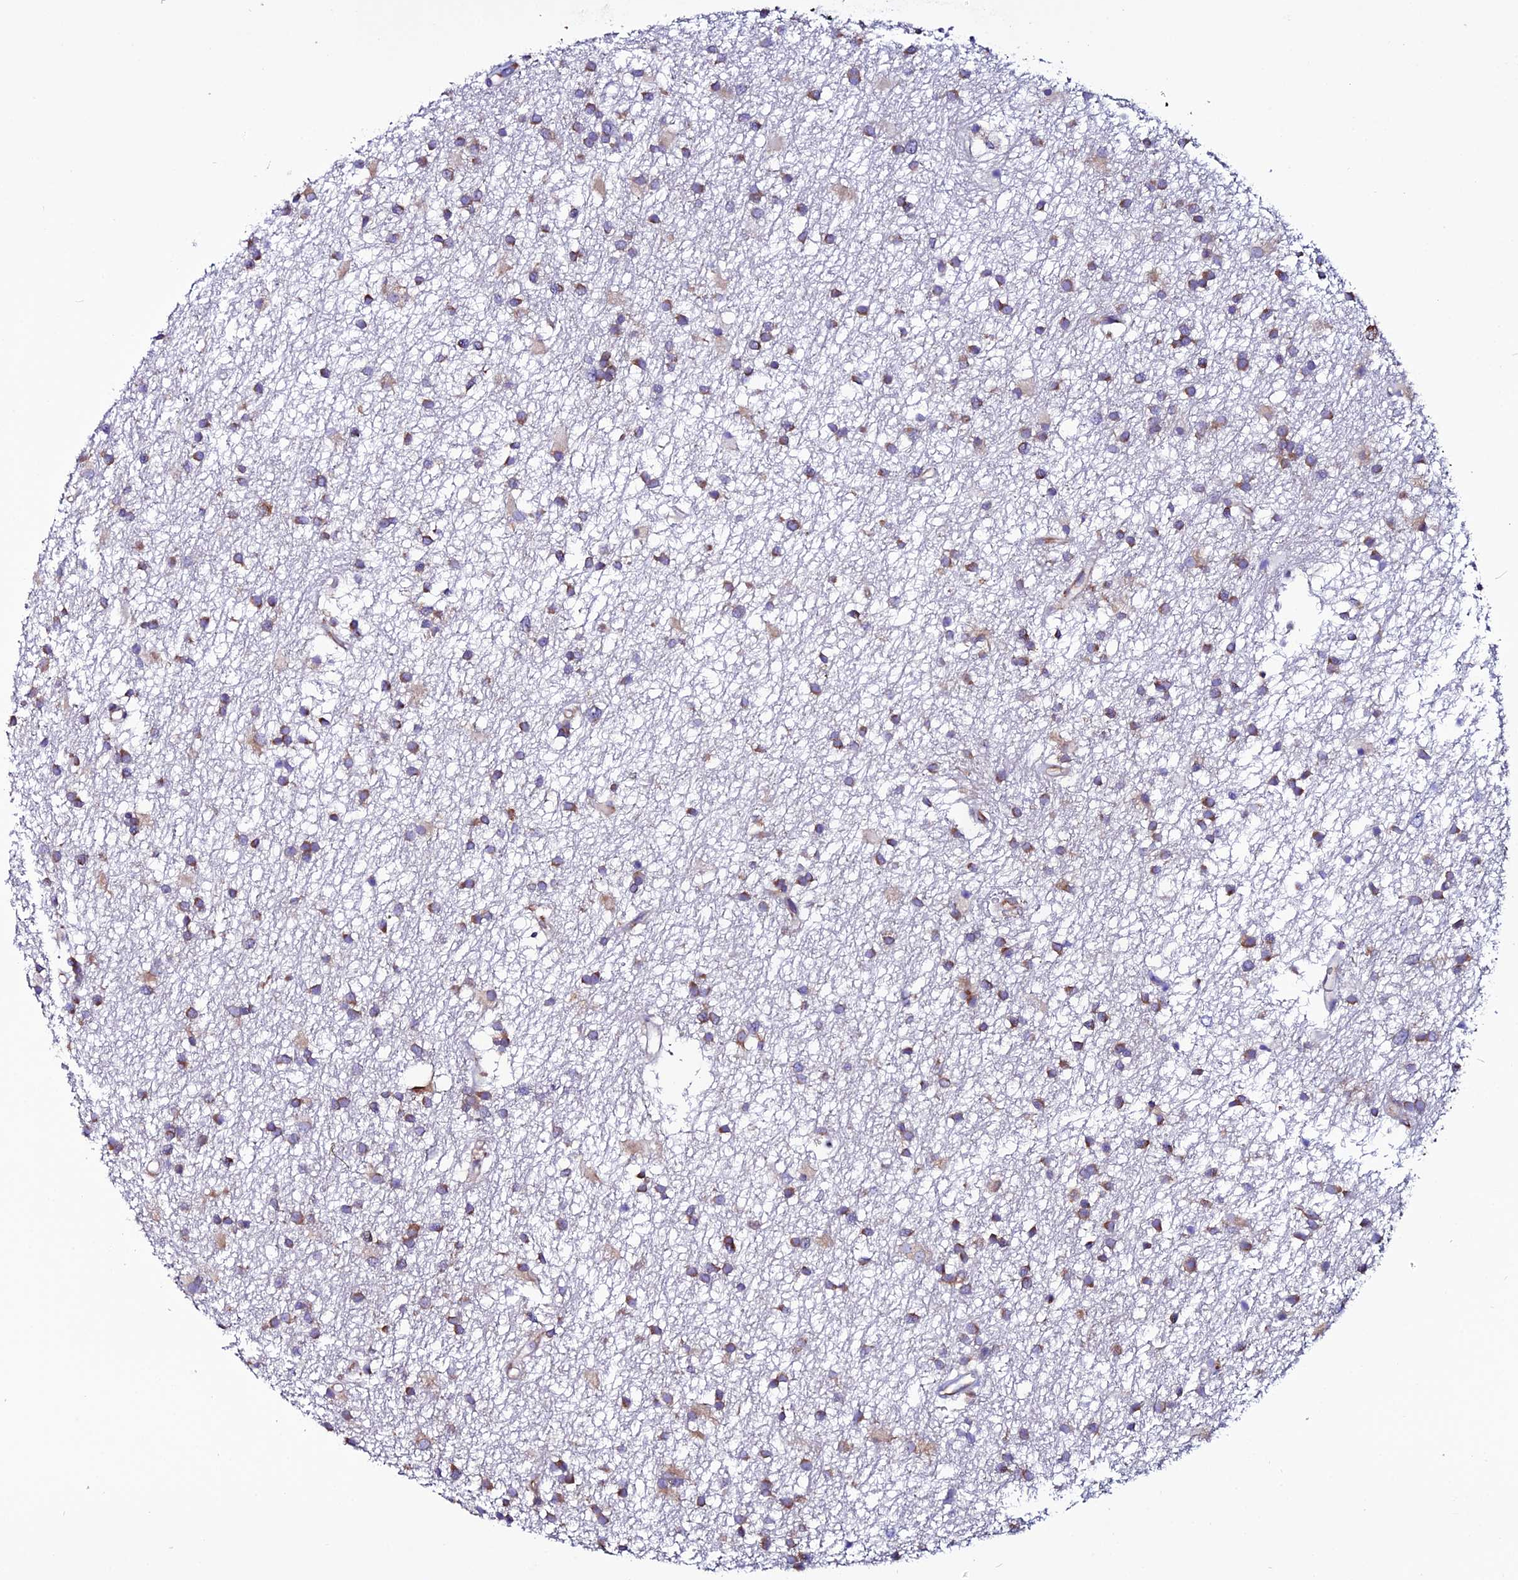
{"staining": {"intensity": "moderate", "quantity": ">75%", "location": "cytoplasmic/membranous"}, "tissue": "glioma", "cell_type": "Tumor cells", "image_type": "cancer", "snomed": [{"axis": "morphology", "description": "Glioma, malignant, High grade"}, {"axis": "topography", "description": "Brain"}], "caption": "Immunohistochemical staining of human glioma demonstrates medium levels of moderate cytoplasmic/membranous expression in approximately >75% of tumor cells.", "gene": "EEF1G", "patient": {"sex": "male", "age": 77}}